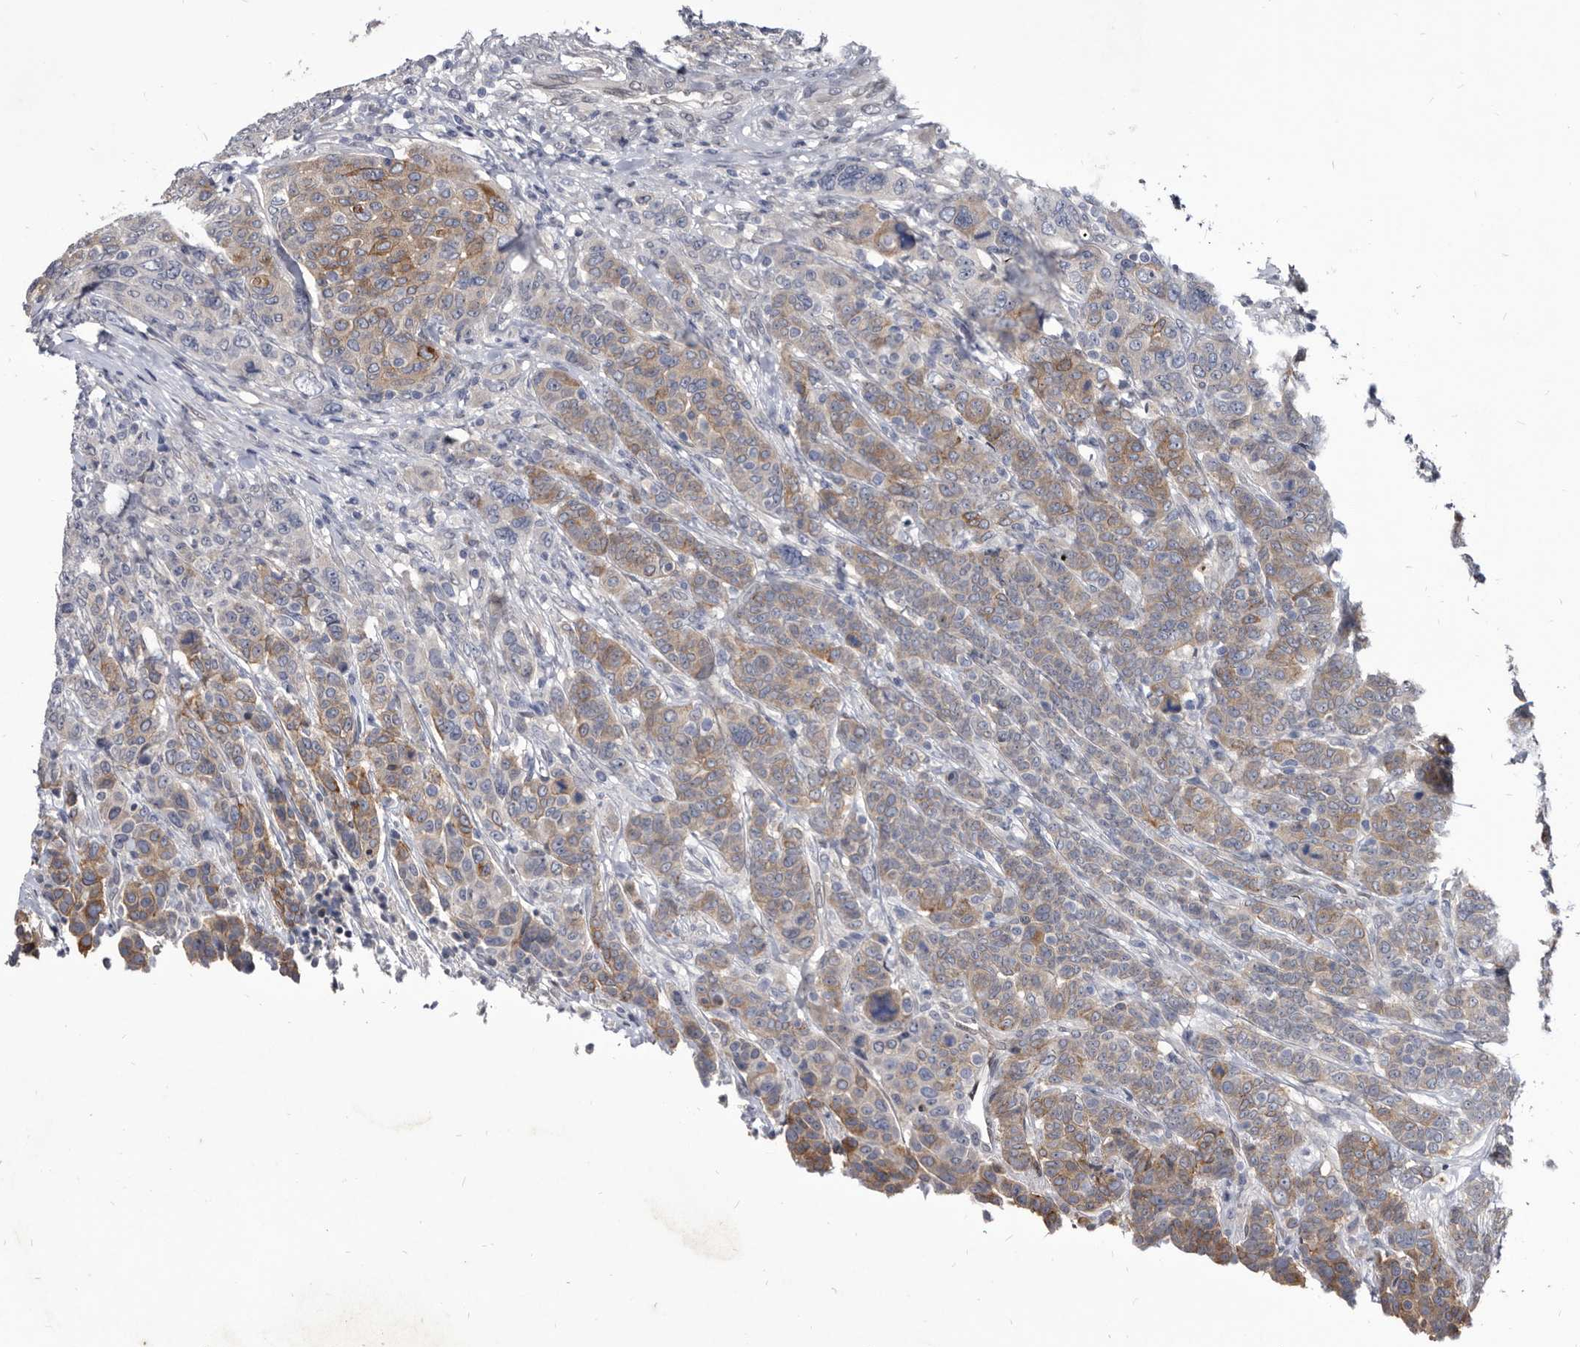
{"staining": {"intensity": "moderate", "quantity": "25%-75%", "location": "cytoplasmic/membranous"}, "tissue": "breast cancer", "cell_type": "Tumor cells", "image_type": "cancer", "snomed": [{"axis": "morphology", "description": "Duct carcinoma"}, {"axis": "topography", "description": "Breast"}], "caption": "Brown immunohistochemical staining in invasive ductal carcinoma (breast) reveals moderate cytoplasmic/membranous staining in approximately 25%-75% of tumor cells. (Stains: DAB in brown, nuclei in blue, Microscopy: brightfield microscopy at high magnification).", "gene": "PROM1", "patient": {"sex": "female", "age": 37}}